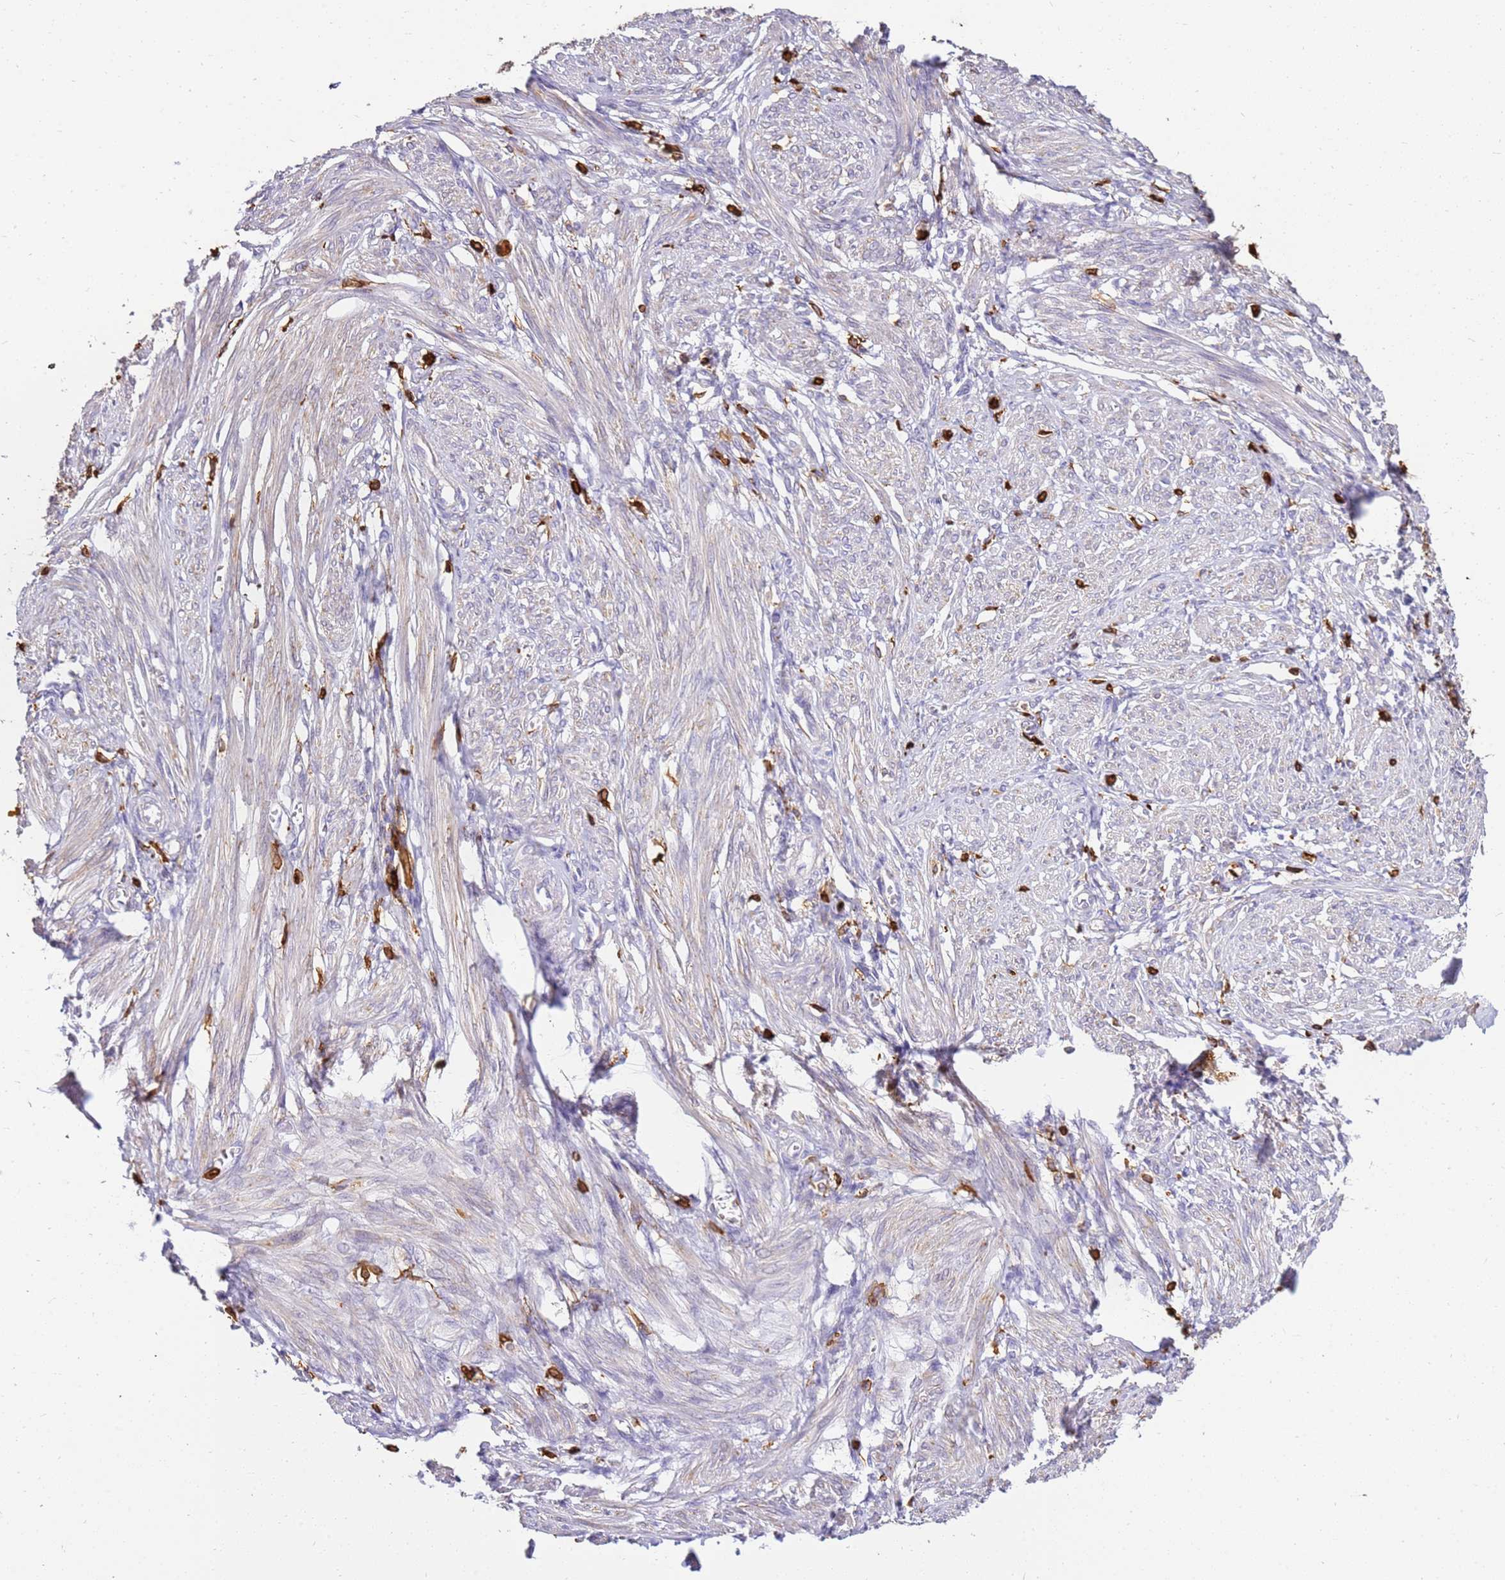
{"staining": {"intensity": "negative", "quantity": "none", "location": "none"}, "tissue": "smooth muscle", "cell_type": "Smooth muscle cells", "image_type": "normal", "snomed": [{"axis": "morphology", "description": "Normal tissue, NOS"}, {"axis": "topography", "description": "Smooth muscle"}], "caption": "Immunohistochemistry micrograph of benign human smooth muscle stained for a protein (brown), which displays no expression in smooth muscle cells.", "gene": "CORO1A", "patient": {"sex": "female", "age": 39}}